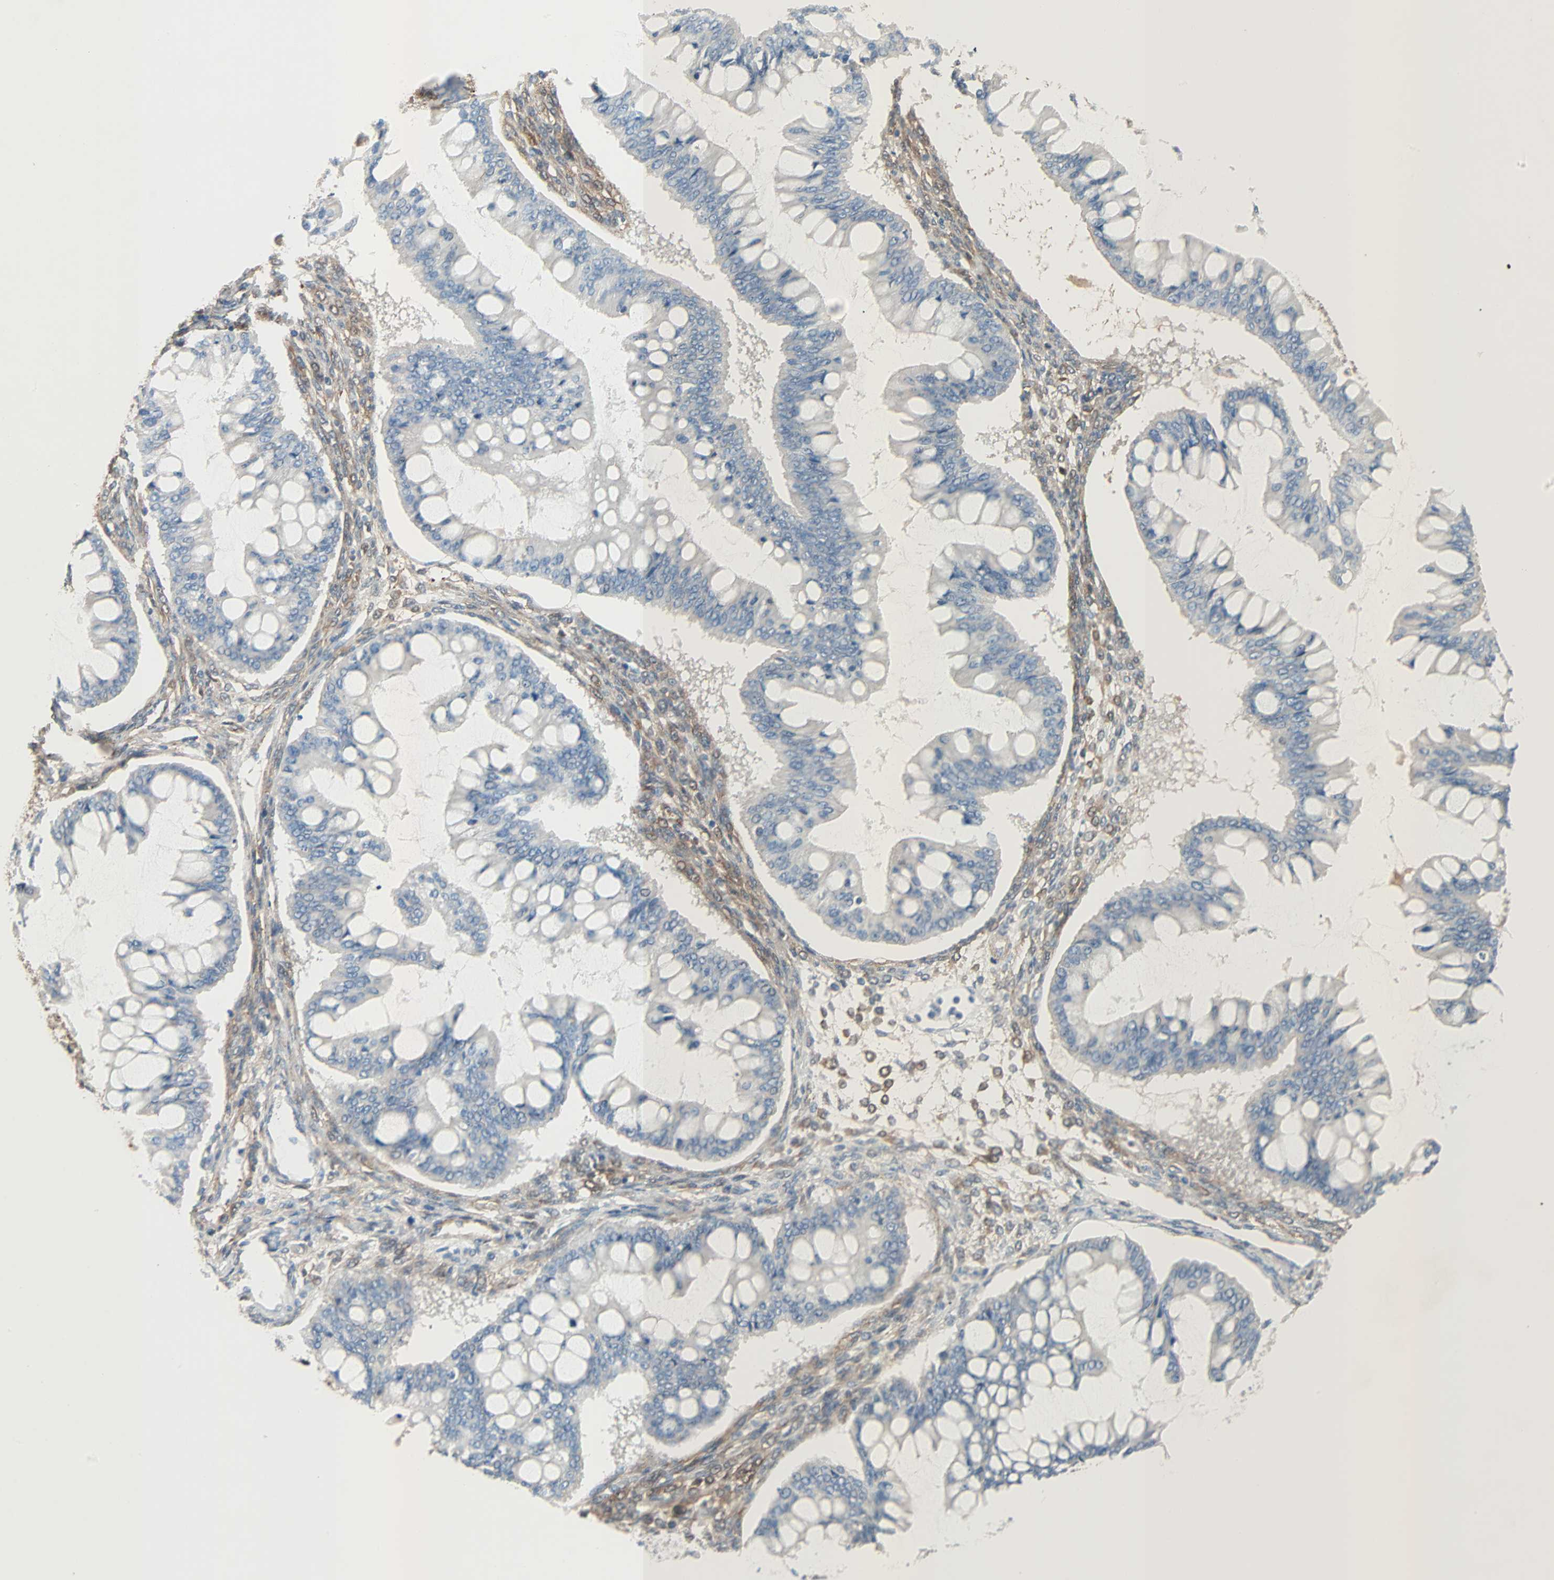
{"staining": {"intensity": "weak", "quantity": "<25%", "location": "cytoplasmic/membranous"}, "tissue": "ovarian cancer", "cell_type": "Tumor cells", "image_type": "cancer", "snomed": [{"axis": "morphology", "description": "Cystadenocarcinoma, mucinous, NOS"}, {"axis": "topography", "description": "Ovary"}], "caption": "A photomicrograph of ovarian cancer (mucinous cystadenocarcinoma) stained for a protein reveals no brown staining in tumor cells. Brightfield microscopy of immunohistochemistry (IHC) stained with DAB (3,3'-diaminobenzidine) (brown) and hematoxylin (blue), captured at high magnification.", "gene": "TNFRSF12A", "patient": {"sex": "female", "age": 73}}